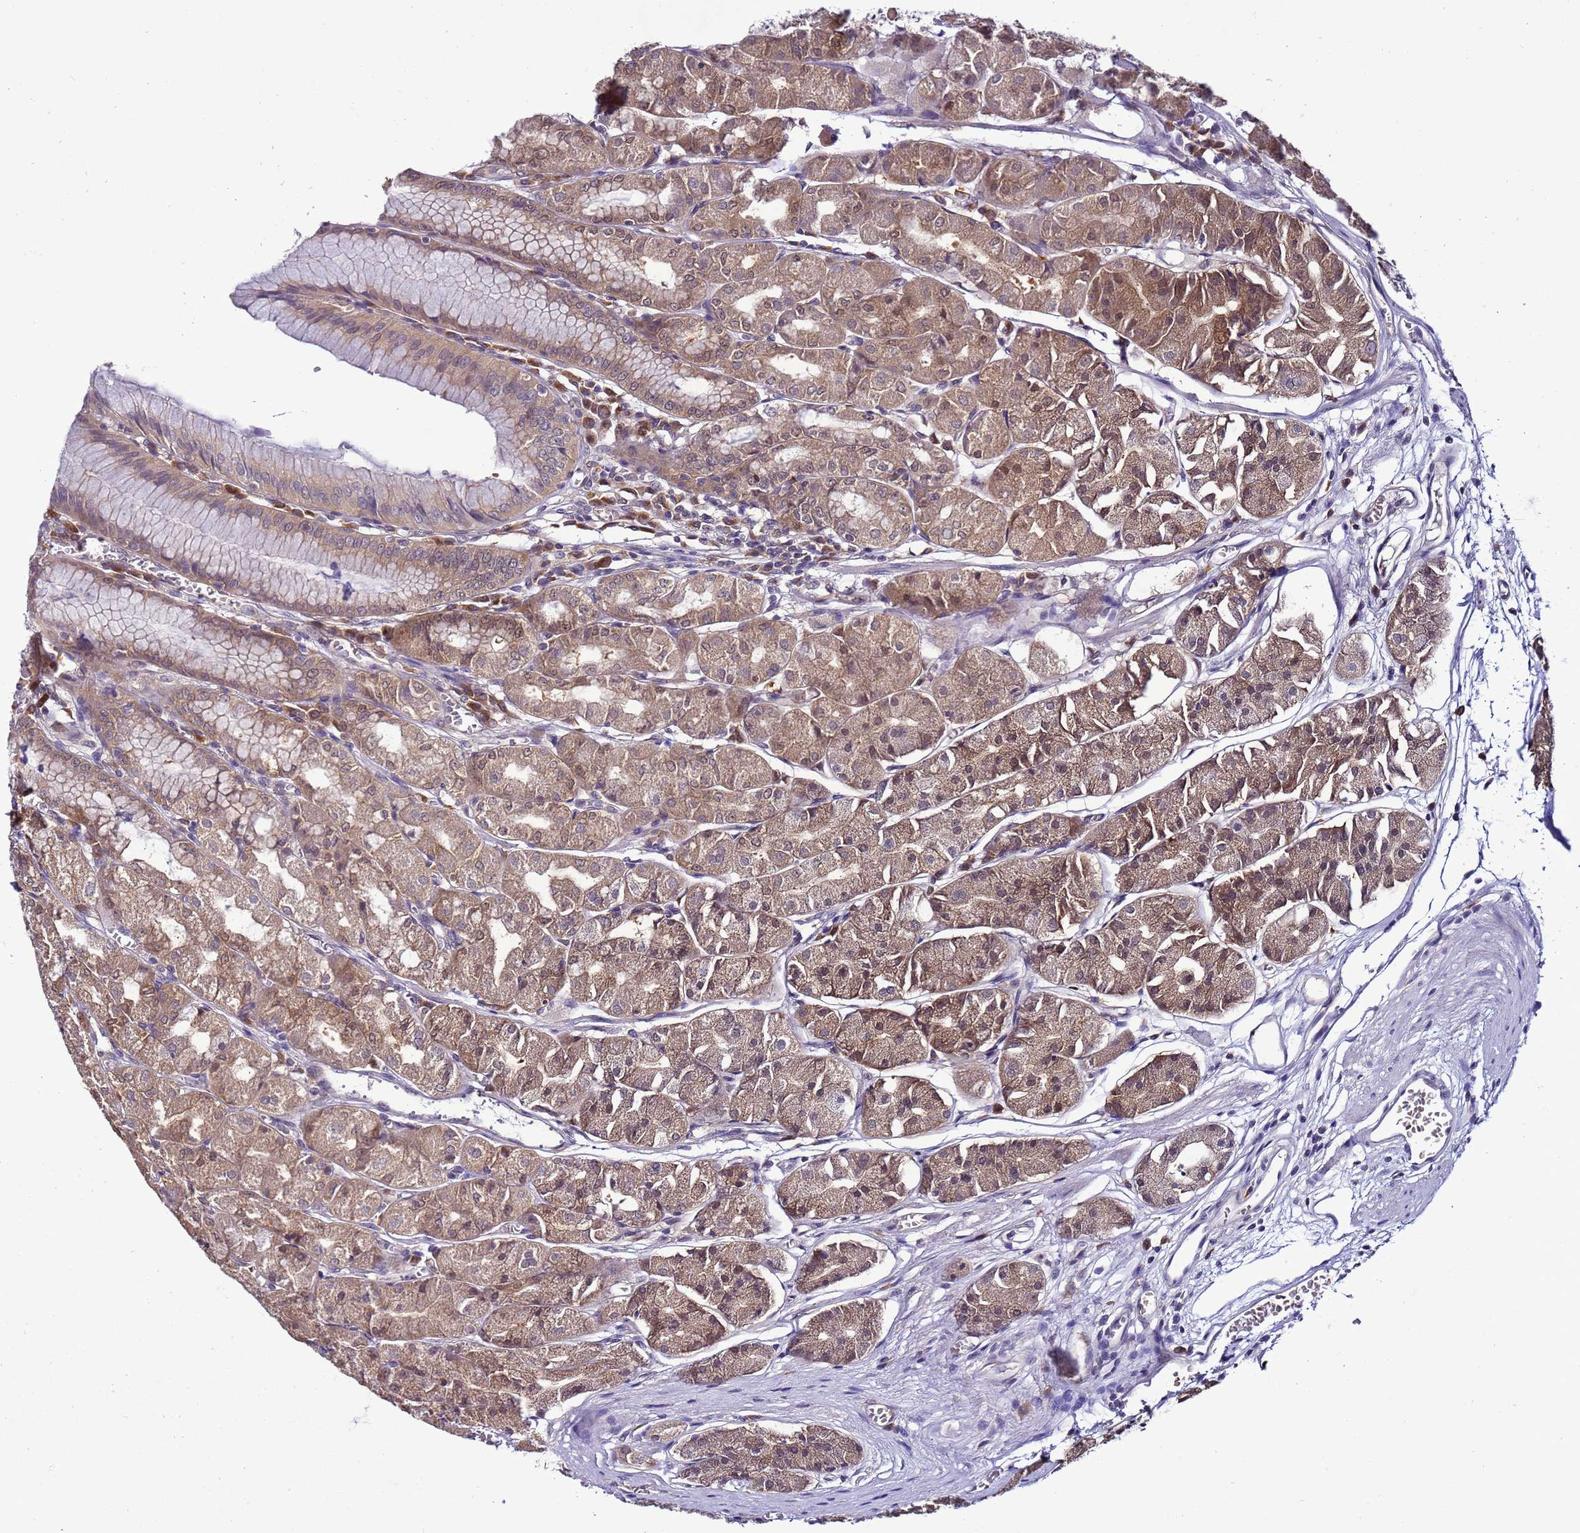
{"staining": {"intensity": "moderate", "quantity": ">75%", "location": "cytoplasmic/membranous"}, "tissue": "stomach", "cell_type": "Glandular cells", "image_type": "normal", "snomed": [{"axis": "morphology", "description": "Normal tissue, NOS"}, {"axis": "topography", "description": "Stomach"}], "caption": "Human stomach stained with a brown dye demonstrates moderate cytoplasmic/membranous positive expression in approximately >75% of glandular cells.", "gene": "DDI2", "patient": {"sex": "male", "age": 55}}